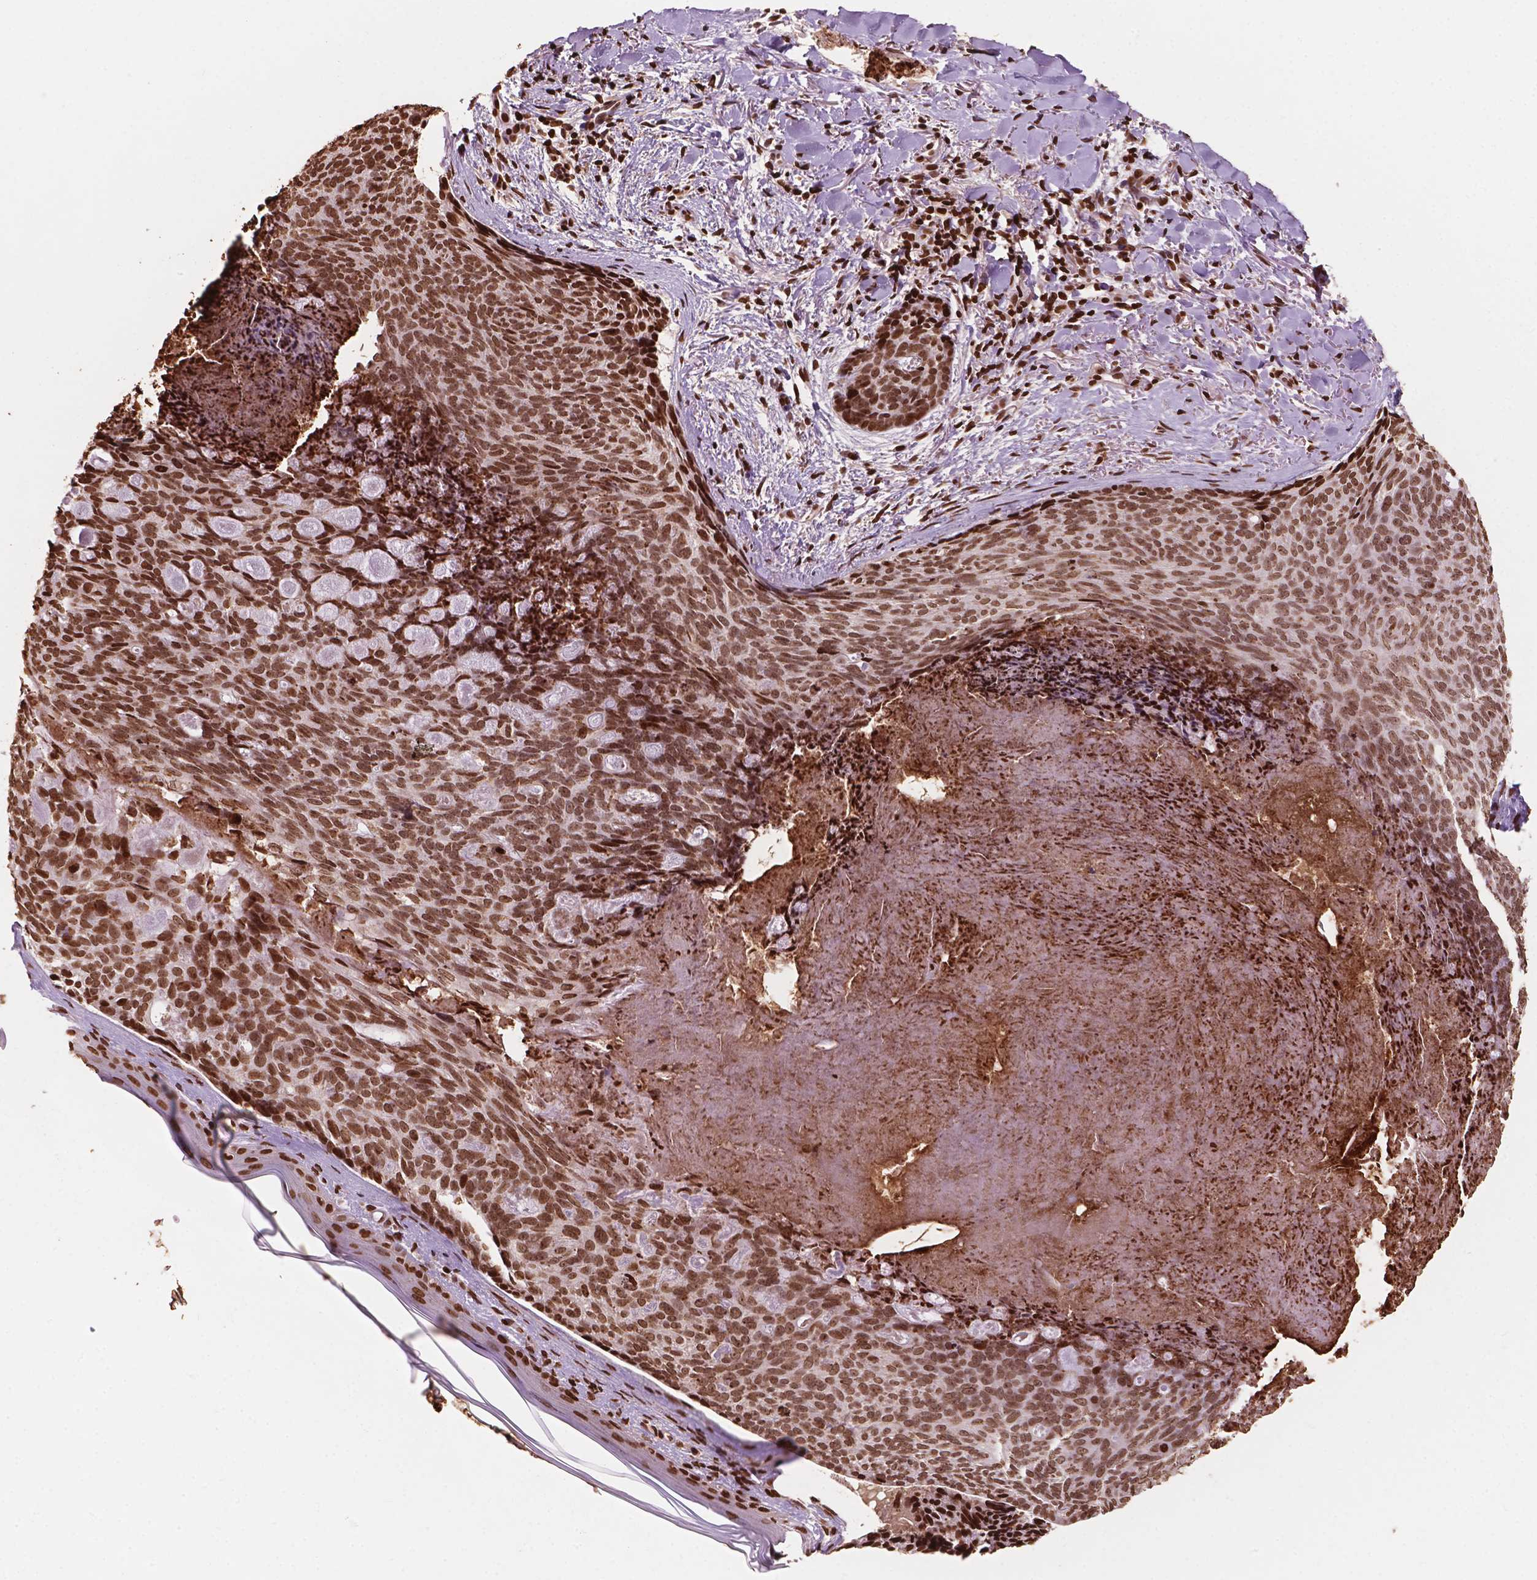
{"staining": {"intensity": "strong", "quantity": ">75%", "location": "nuclear"}, "tissue": "skin cancer", "cell_type": "Tumor cells", "image_type": "cancer", "snomed": [{"axis": "morphology", "description": "Basal cell carcinoma"}, {"axis": "topography", "description": "Skin"}], "caption": "This histopathology image reveals immunohistochemistry (IHC) staining of human skin cancer, with high strong nuclear expression in approximately >75% of tumor cells.", "gene": "H3C7", "patient": {"sex": "female", "age": 82}}